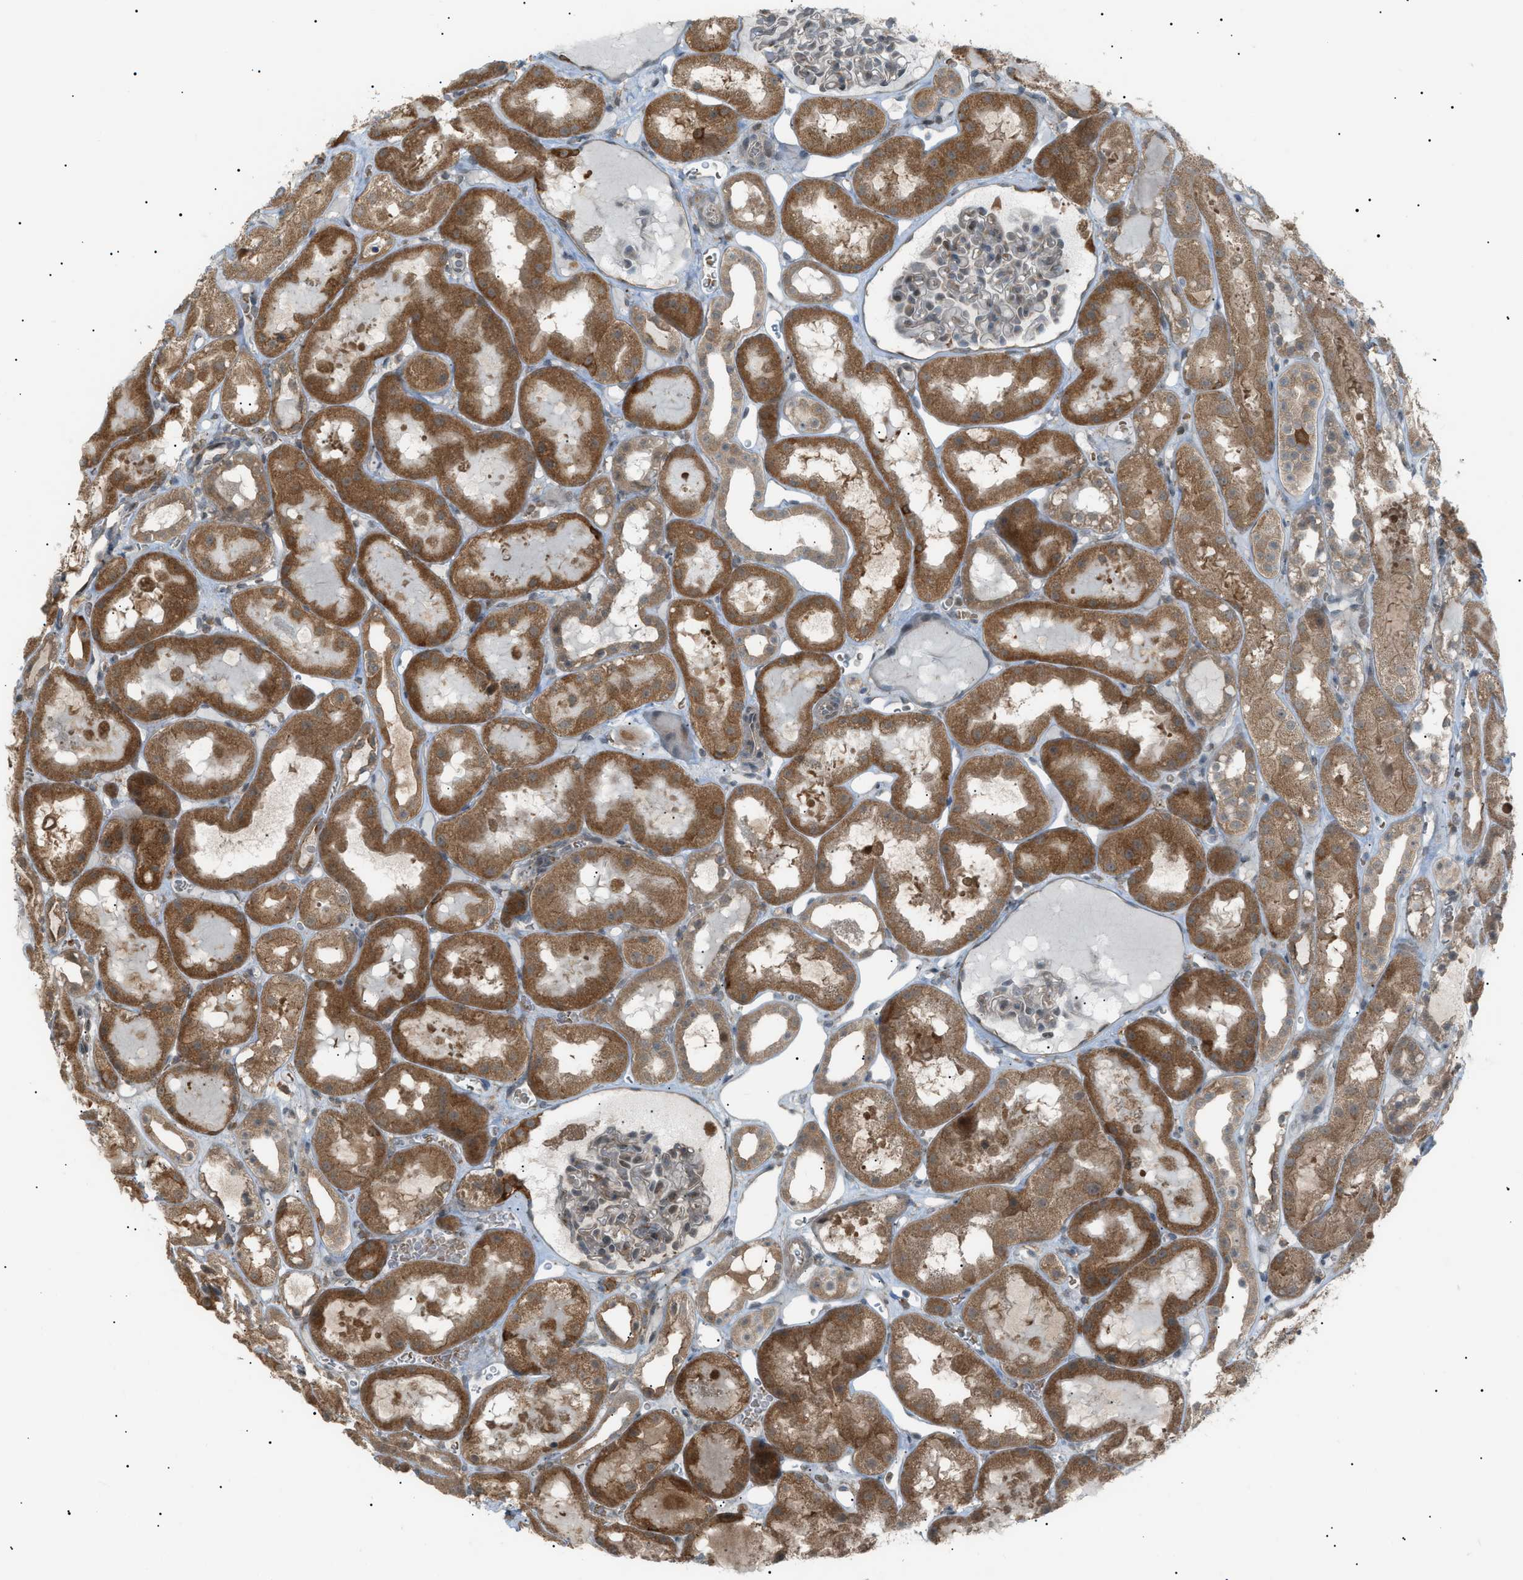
{"staining": {"intensity": "weak", "quantity": "25%-75%", "location": "cytoplasmic/membranous"}, "tissue": "kidney", "cell_type": "Cells in glomeruli", "image_type": "normal", "snomed": [{"axis": "morphology", "description": "Normal tissue, NOS"}, {"axis": "topography", "description": "Kidney"}, {"axis": "topography", "description": "Urinary bladder"}], "caption": "Immunohistochemistry (IHC) staining of unremarkable kidney, which exhibits low levels of weak cytoplasmic/membranous positivity in about 25%-75% of cells in glomeruli indicating weak cytoplasmic/membranous protein staining. The staining was performed using DAB (3,3'-diaminobenzidine) (brown) for protein detection and nuclei were counterstained in hematoxylin (blue).", "gene": "LPIN2", "patient": {"sex": "male", "age": 16}}